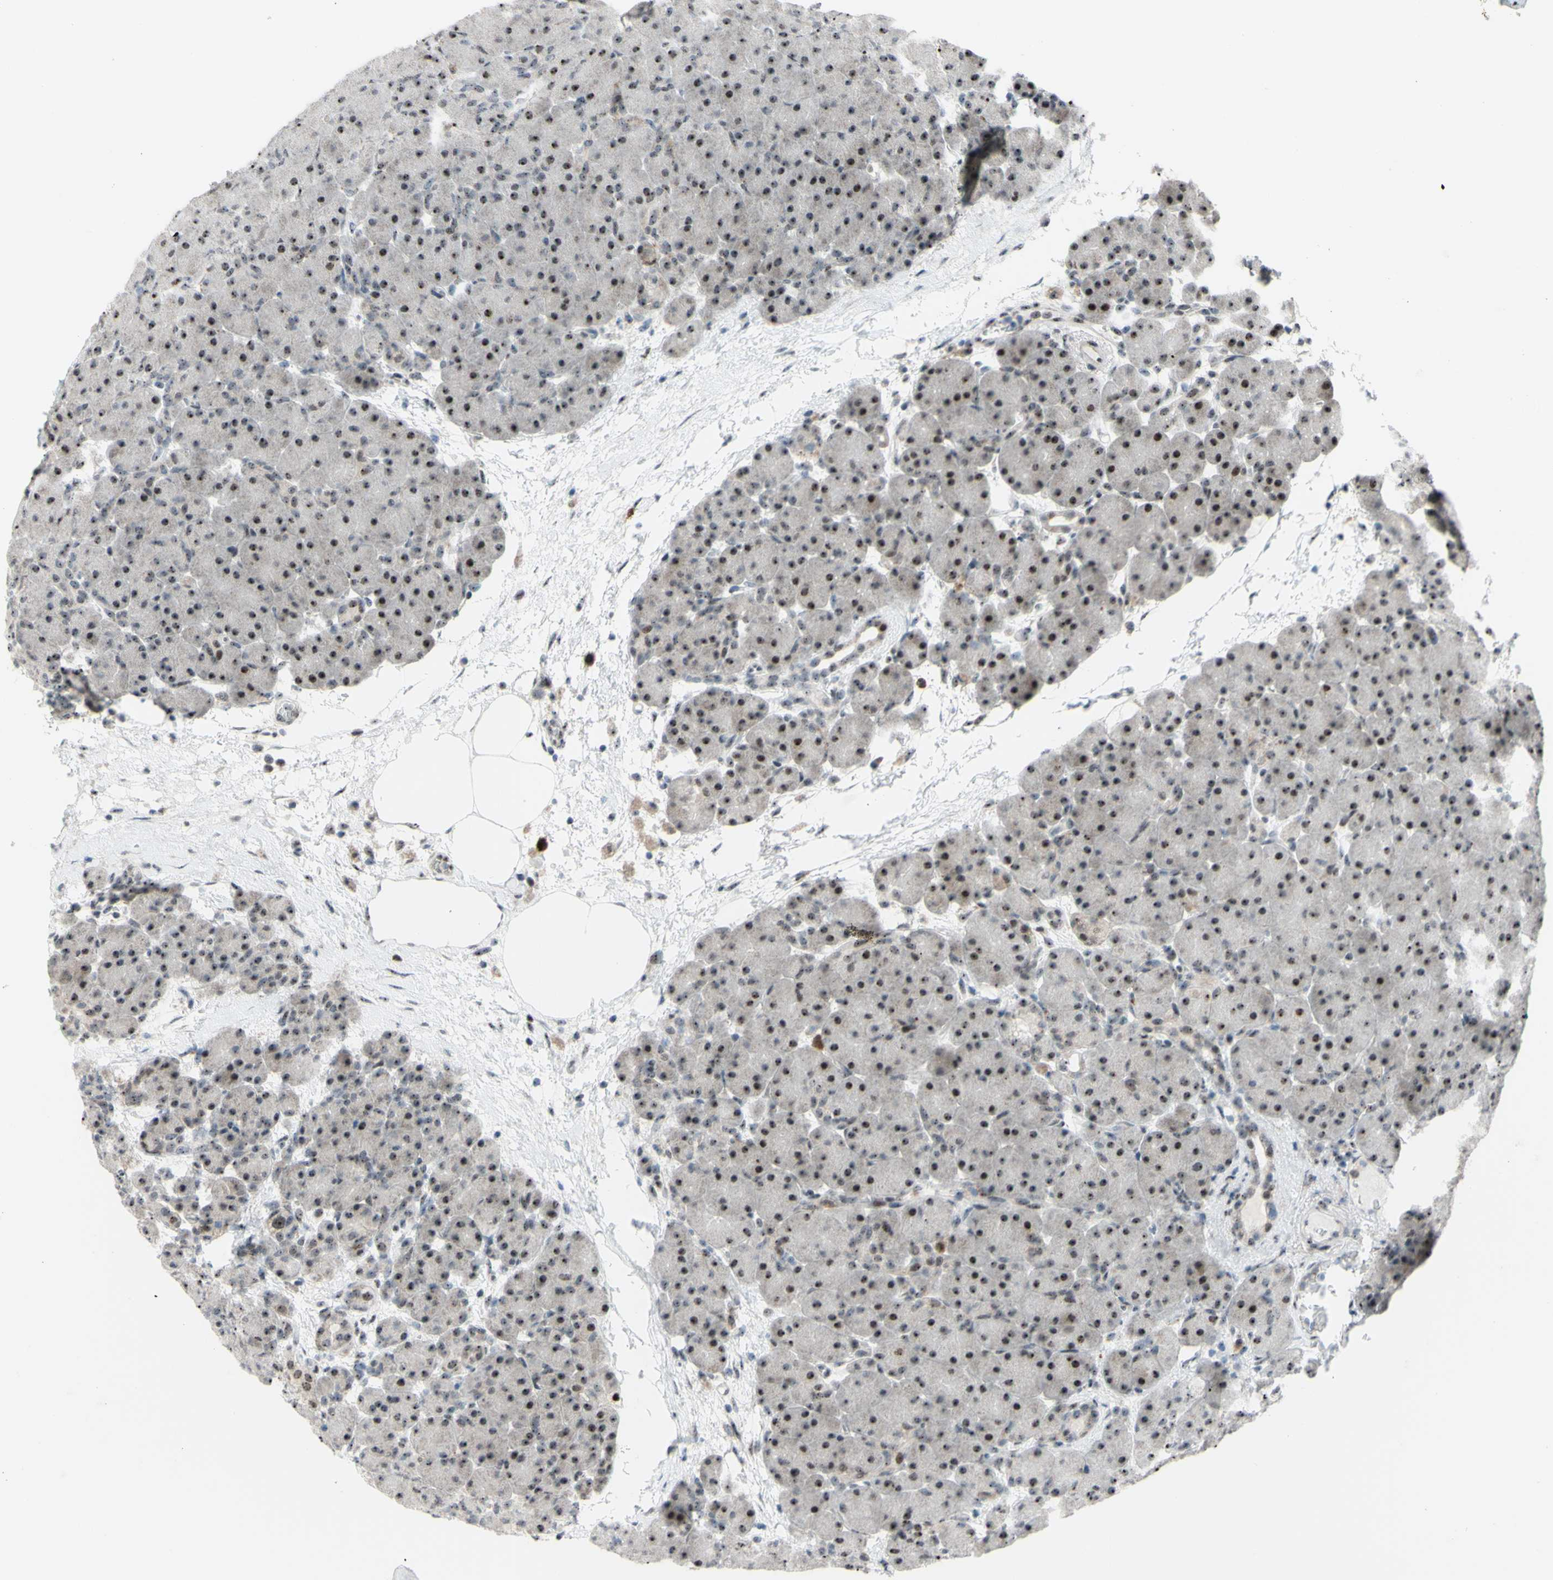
{"staining": {"intensity": "strong", "quantity": "25%-75%", "location": "nuclear"}, "tissue": "pancreas", "cell_type": "Exocrine glandular cells", "image_type": "normal", "snomed": [{"axis": "morphology", "description": "Normal tissue, NOS"}, {"axis": "topography", "description": "Pancreas"}], "caption": "A histopathology image of human pancreas stained for a protein displays strong nuclear brown staining in exocrine glandular cells.", "gene": "POLR1A", "patient": {"sex": "male", "age": 66}}